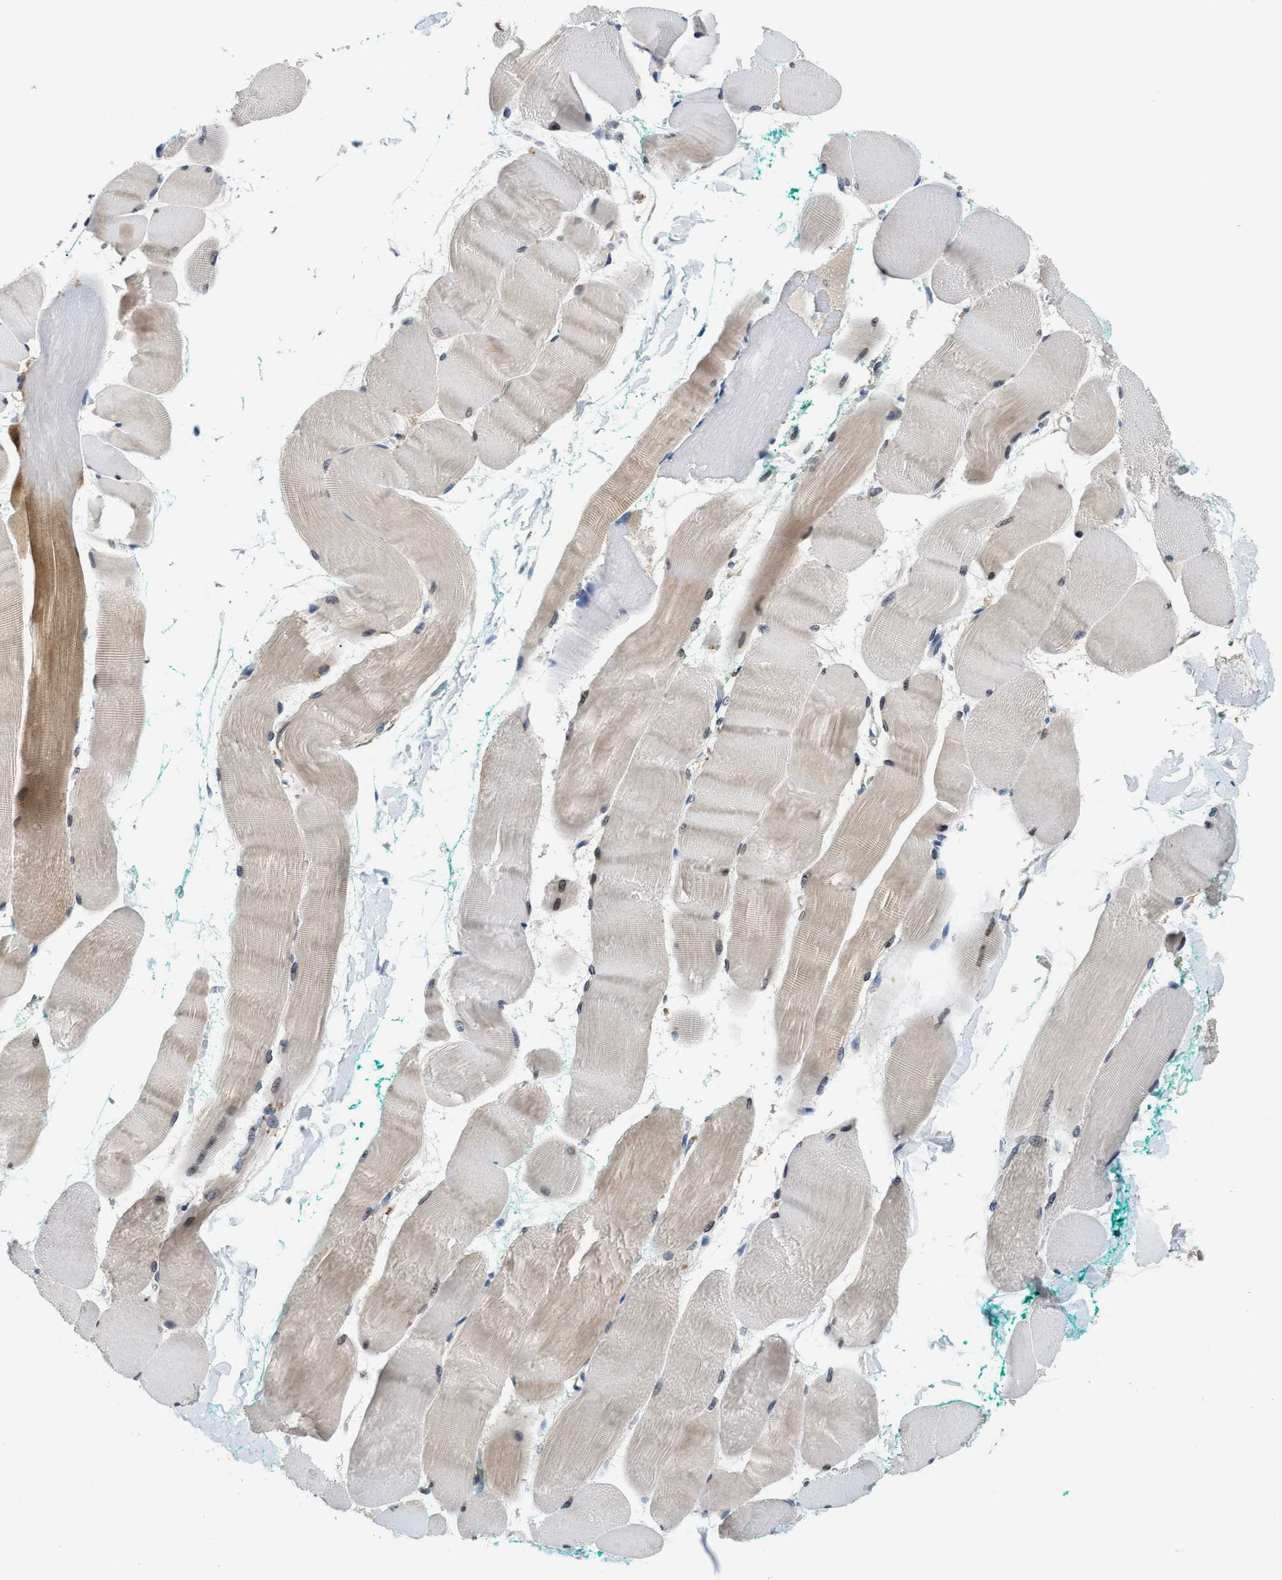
{"staining": {"intensity": "weak", "quantity": "25%-75%", "location": "cytoplasmic/membranous"}, "tissue": "skeletal muscle", "cell_type": "Myocytes", "image_type": "normal", "snomed": [{"axis": "morphology", "description": "Normal tissue, NOS"}, {"axis": "morphology", "description": "Squamous cell carcinoma, NOS"}, {"axis": "topography", "description": "Skeletal muscle"}], "caption": "This histopathology image demonstrates benign skeletal muscle stained with IHC to label a protein in brown. The cytoplasmic/membranous of myocytes show weak positivity for the protein. Nuclei are counter-stained blue.", "gene": "CCM2", "patient": {"sex": "male", "age": 51}}